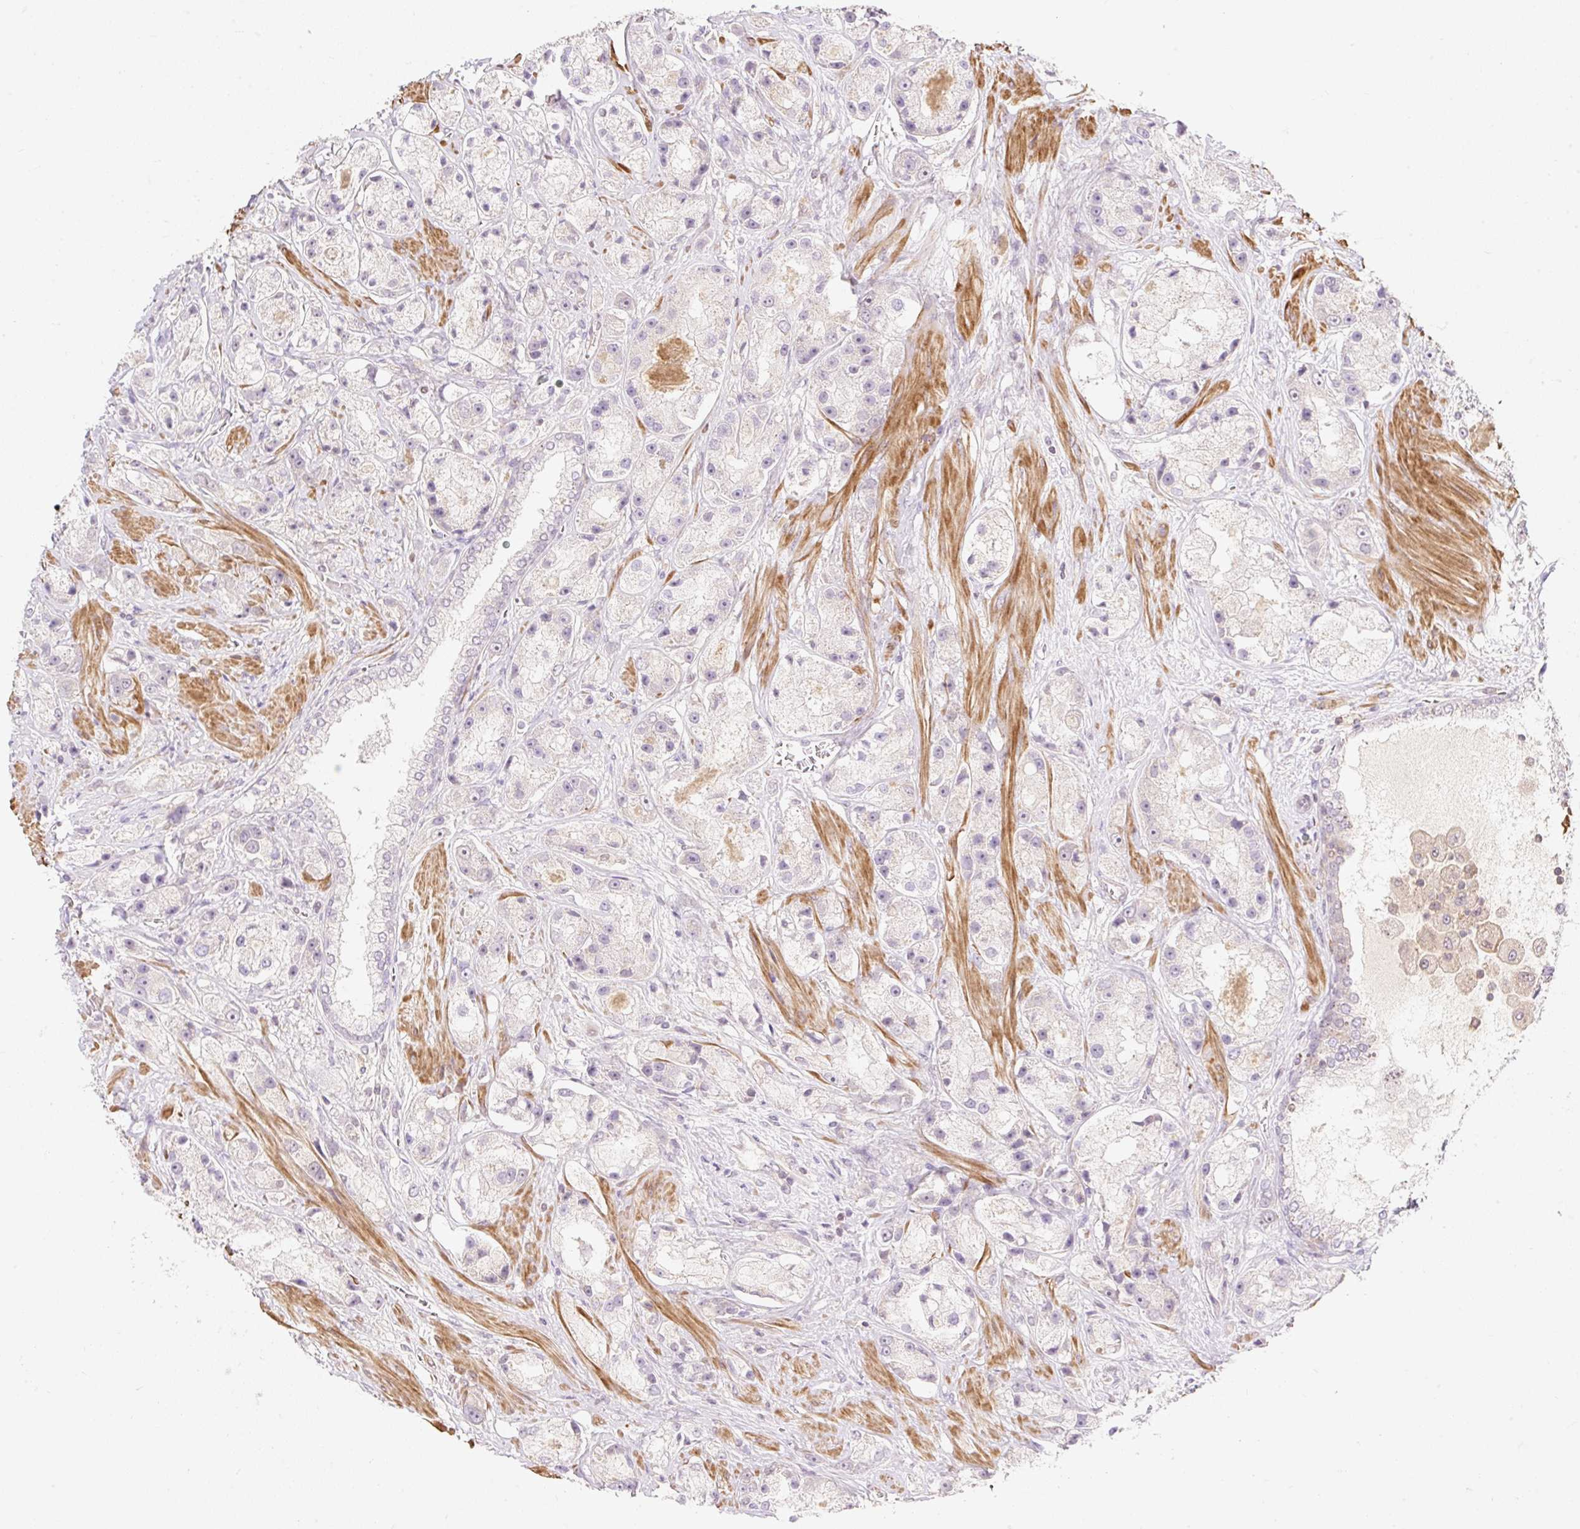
{"staining": {"intensity": "negative", "quantity": "none", "location": "none"}, "tissue": "prostate cancer", "cell_type": "Tumor cells", "image_type": "cancer", "snomed": [{"axis": "morphology", "description": "Adenocarcinoma, High grade"}, {"axis": "topography", "description": "Prostate"}], "caption": "IHC photomicrograph of prostate cancer (adenocarcinoma (high-grade)) stained for a protein (brown), which demonstrates no staining in tumor cells.", "gene": "EMC10", "patient": {"sex": "male", "age": 67}}